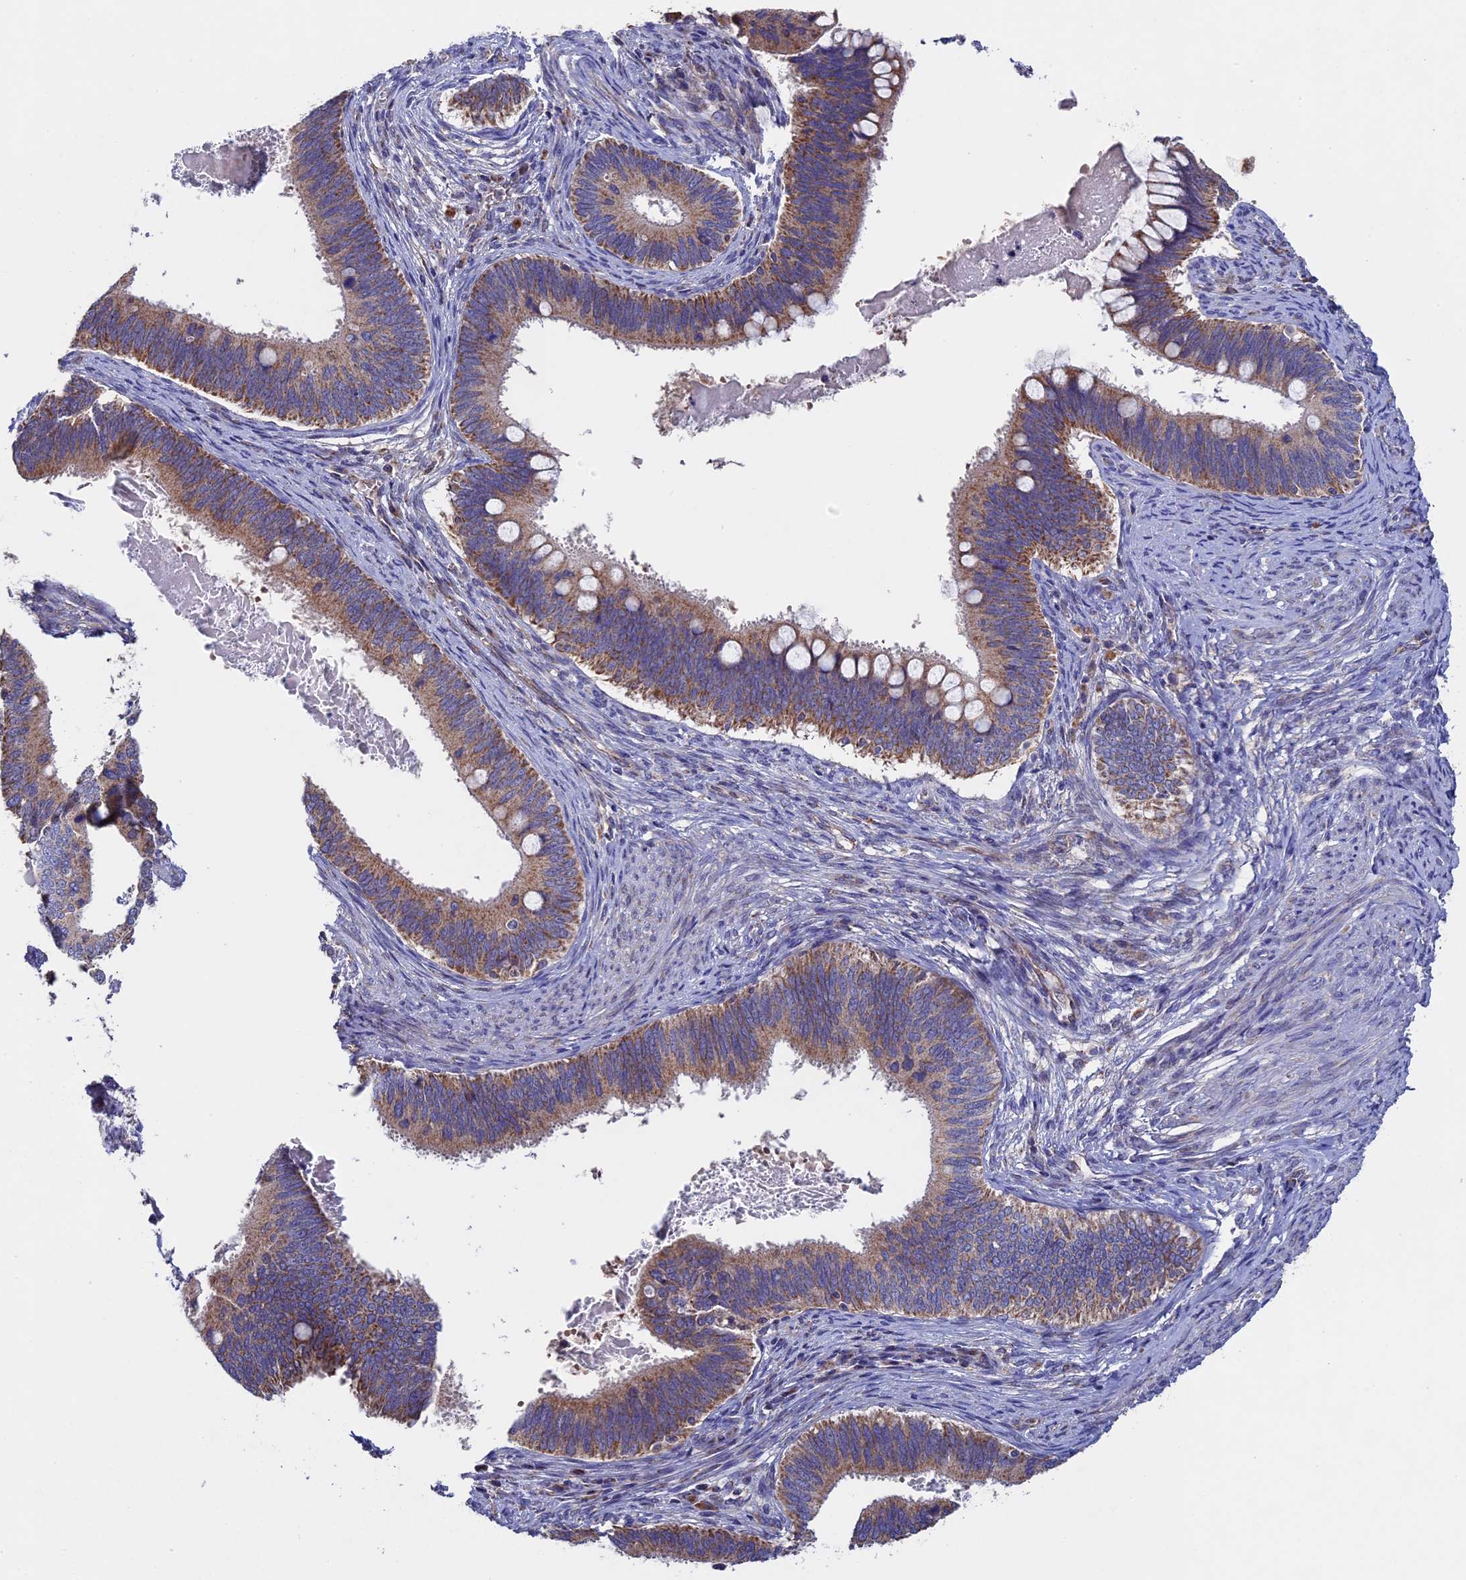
{"staining": {"intensity": "moderate", "quantity": ">75%", "location": "cytoplasmic/membranous"}, "tissue": "cervical cancer", "cell_type": "Tumor cells", "image_type": "cancer", "snomed": [{"axis": "morphology", "description": "Adenocarcinoma, NOS"}, {"axis": "topography", "description": "Cervix"}], "caption": "Human cervical adenocarcinoma stained with a protein marker exhibits moderate staining in tumor cells.", "gene": "RNF17", "patient": {"sex": "female", "age": 42}}